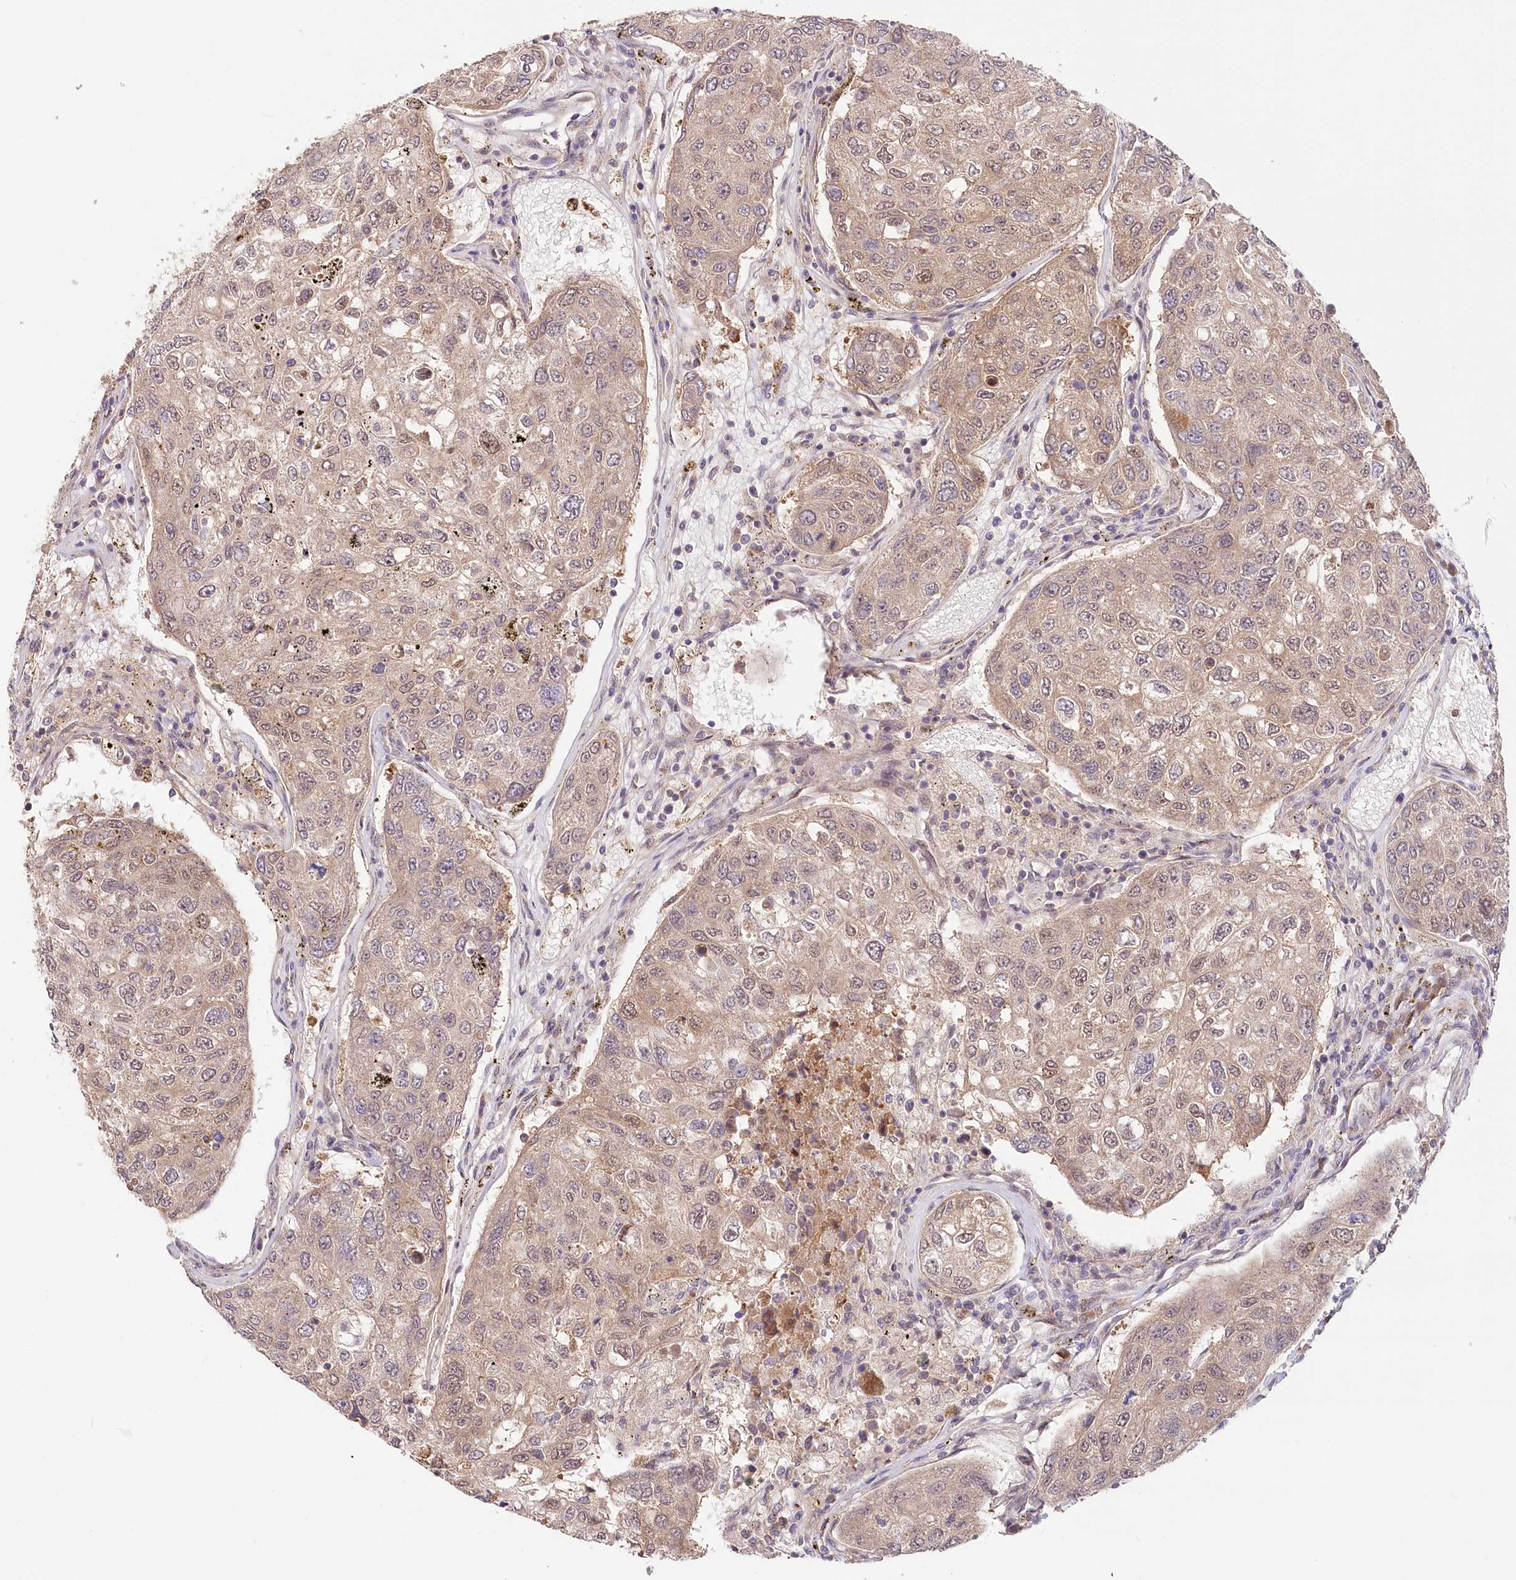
{"staining": {"intensity": "negative", "quantity": "none", "location": "none"}, "tissue": "urothelial cancer", "cell_type": "Tumor cells", "image_type": "cancer", "snomed": [{"axis": "morphology", "description": "Urothelial carcinoma, High grade"}, {"axis": "topography", "description": "Lymph node"}, {"axis": "topography", "description": "Urinary bladder"}], "caption": "The immunohistochemistry micrograph has no significant expression in tumor cells of high-grade urothelial carcinoma tissue.", "gene": "CEP70", "patient": {"sex": "male", "age": 51}}